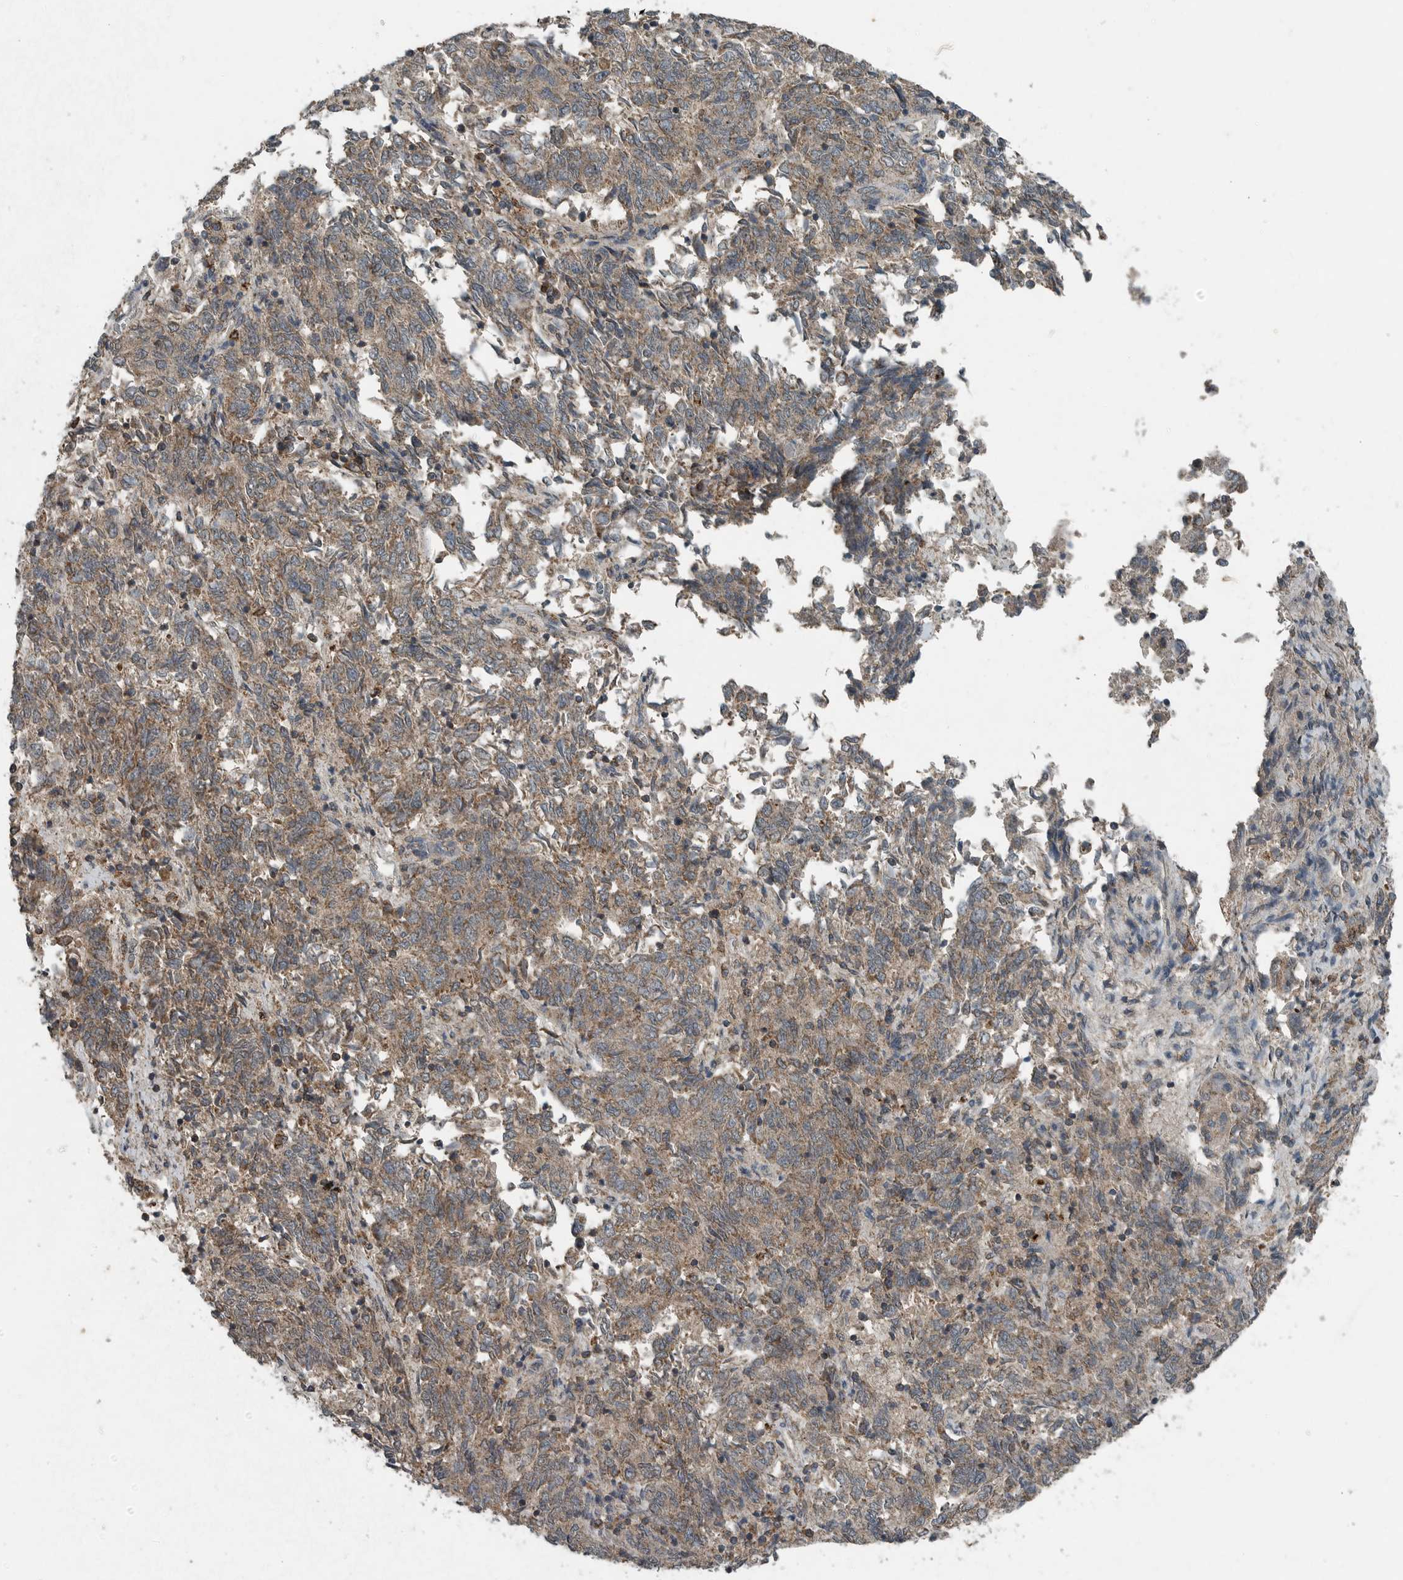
{"staining": {"intensity": "weak", "quantity": ">75%", "location": "cytoplasmic/membranous"}, "tissue": "endometrial cancer", "cell_type": "Tumor cells", "image_type": "cancer", "snomed": [{"axis": "morphology", "description": "Adenocarcinoma, NOS"}, {"axis": "topography", "description": "Endometrium"}], "caption": "Human endometrial cancer stained with a protein marker shows weak staining in tumor cells.", "gene": "IL6ST", "patient": {"sex": "female", "age": 80}}